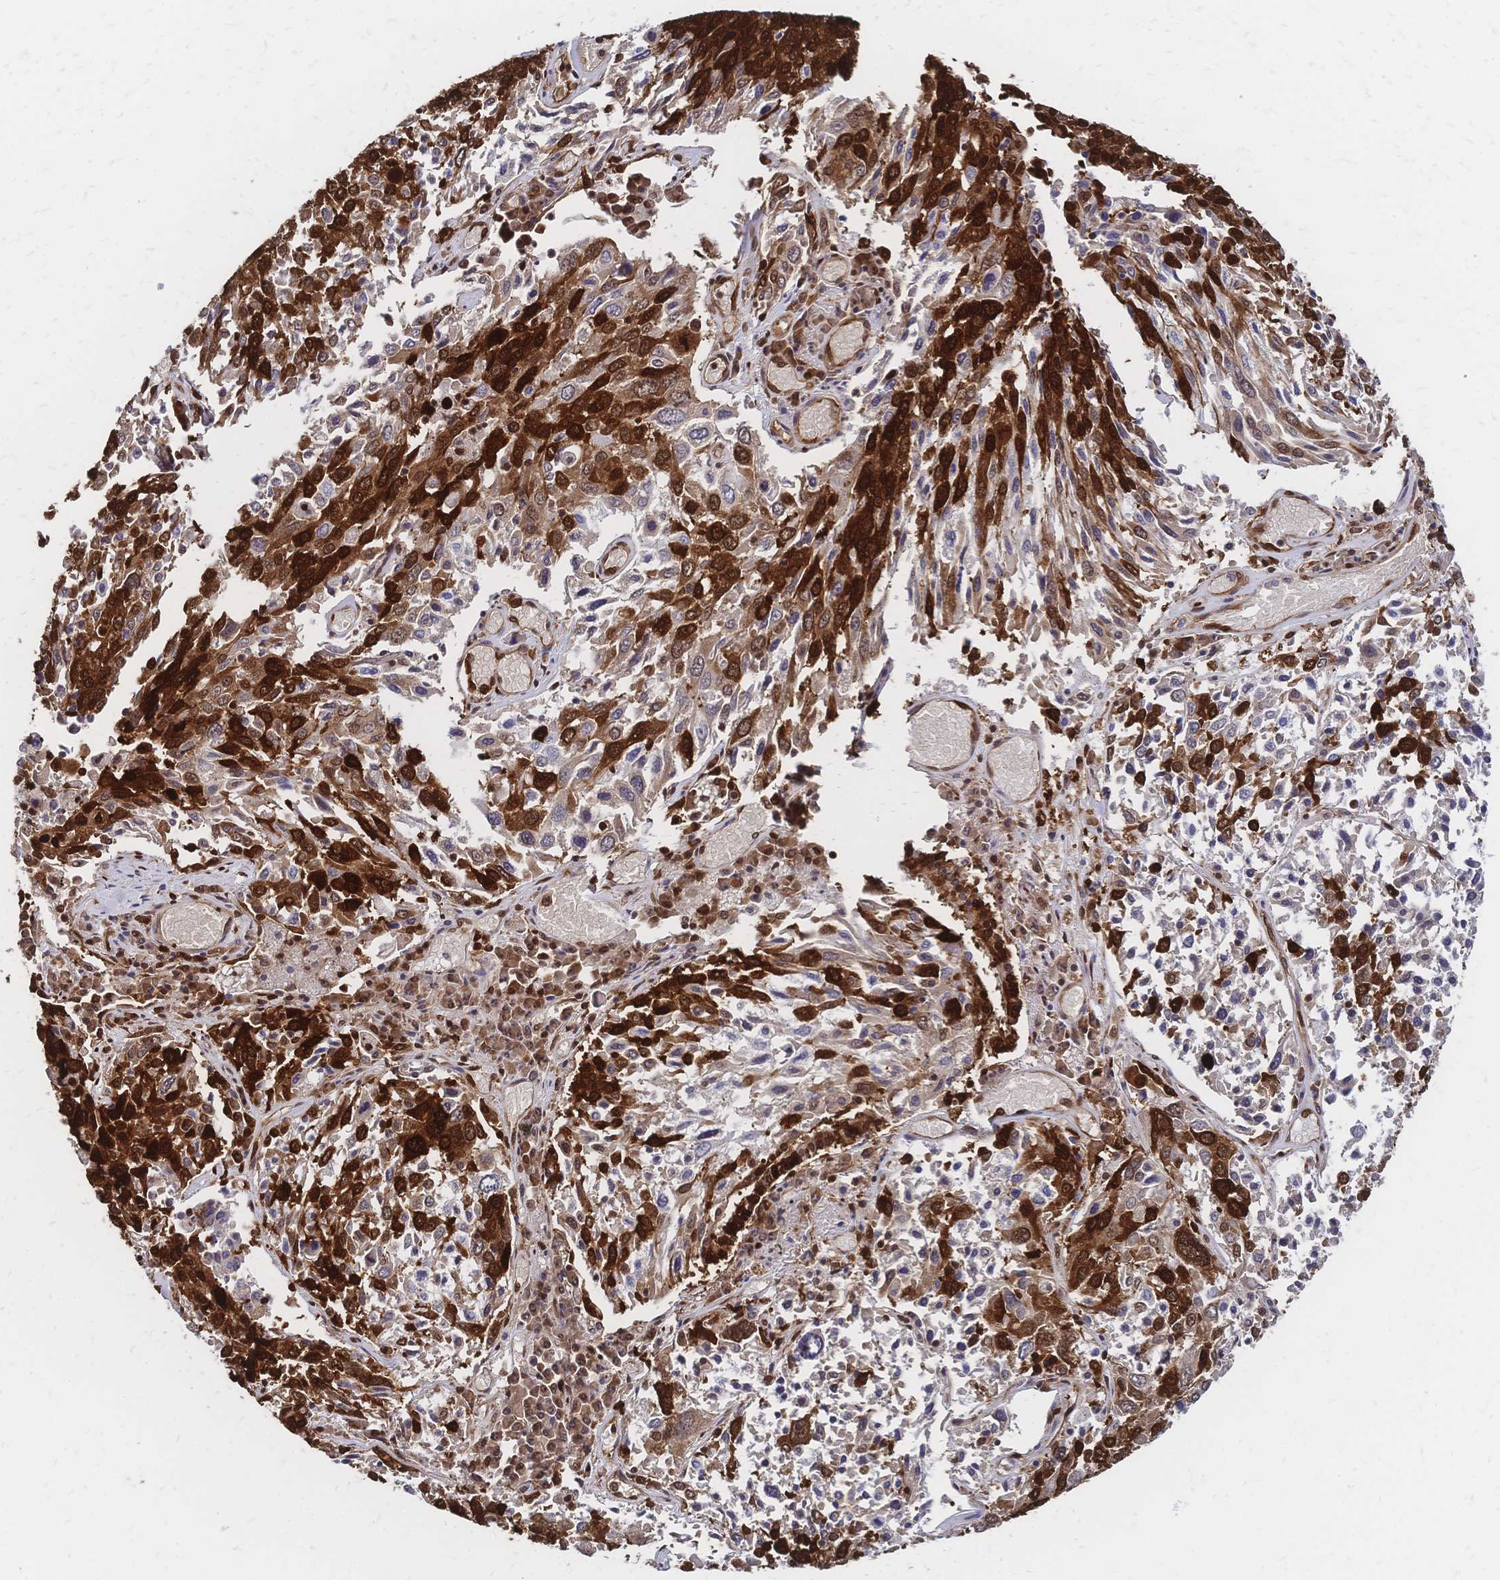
{"staining": {"intensity": "strong", "quantity": "25%-75%", "location": "cytoplasmic/membranous,nuclear"}, "tissue": "lung cancer", "cell_type": "Tumor cells", "image_type": "cancer", "snomed": [{"axis": "morphology", "description": "Squamous cell carcinoma, NOS"}, {"axis": "topography", "description": "Lung"}], "caption": "Tumor cells reveal high levels of strong cytoplasmic/membranous and nuclear staining in about 25%-75% of cells in human lung cancer.", "gene": "HDGF", "patient": {"sex": "male", "age": 65}}